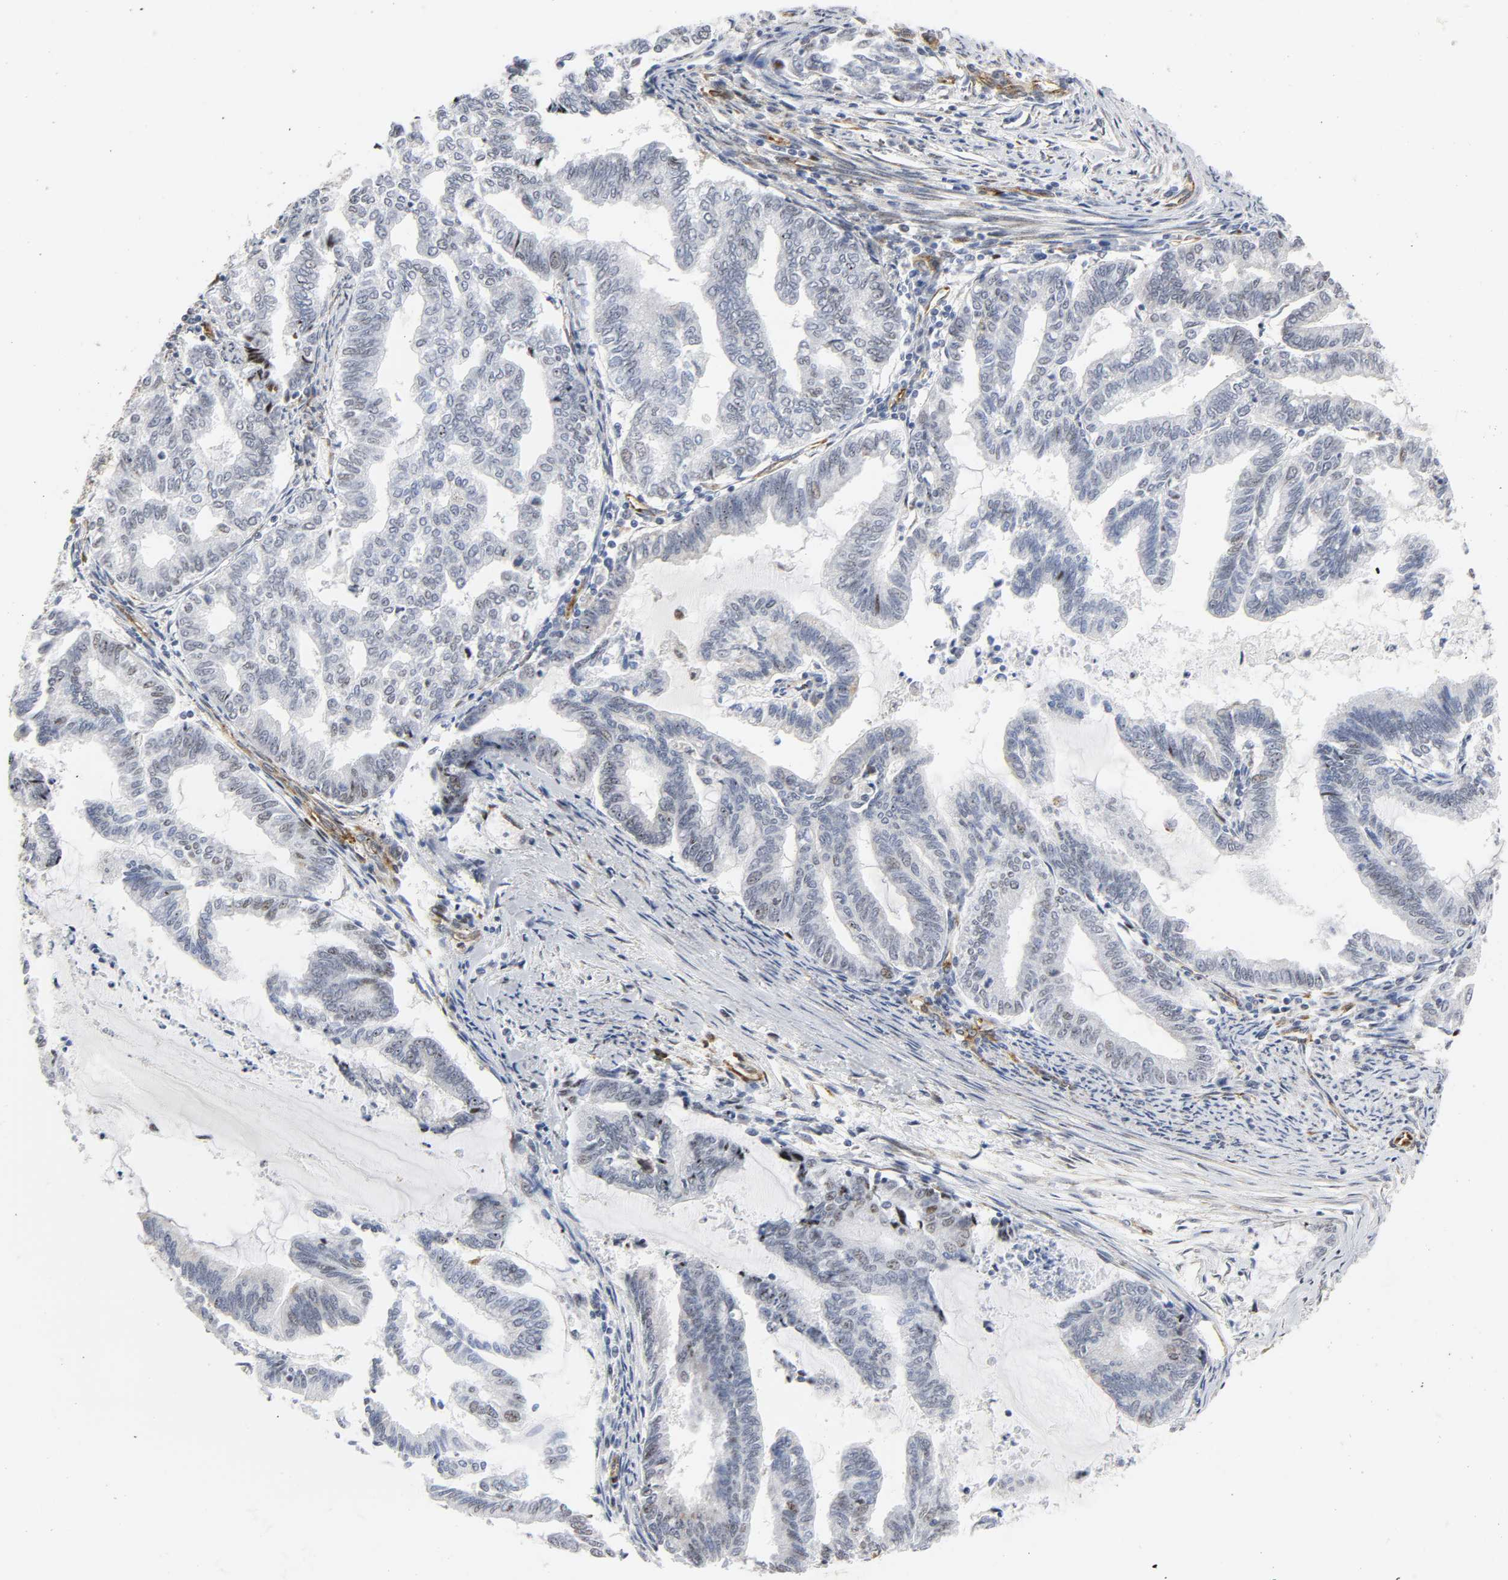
{"staining": {"intensity": "negative", "quantity": "none", "location": "none"}, "tissue": "endometrial cancer", "cell_type": "Tumor cells", "image_type": "cancer", "snomed": [{"axis": "morphology", "description": "Adenocarcinoma, NOS"}, {"axis": "topography", "description": "Endometrium"}], "caption": "Immunohistochemistry of endometrial cancer demonstrates no positivity in tumor cells. (DAB immunohistochemistry with hematoxylin counter stain).", "gene": "DOCK1", "patient": {"sex": "female", "age": 79}}